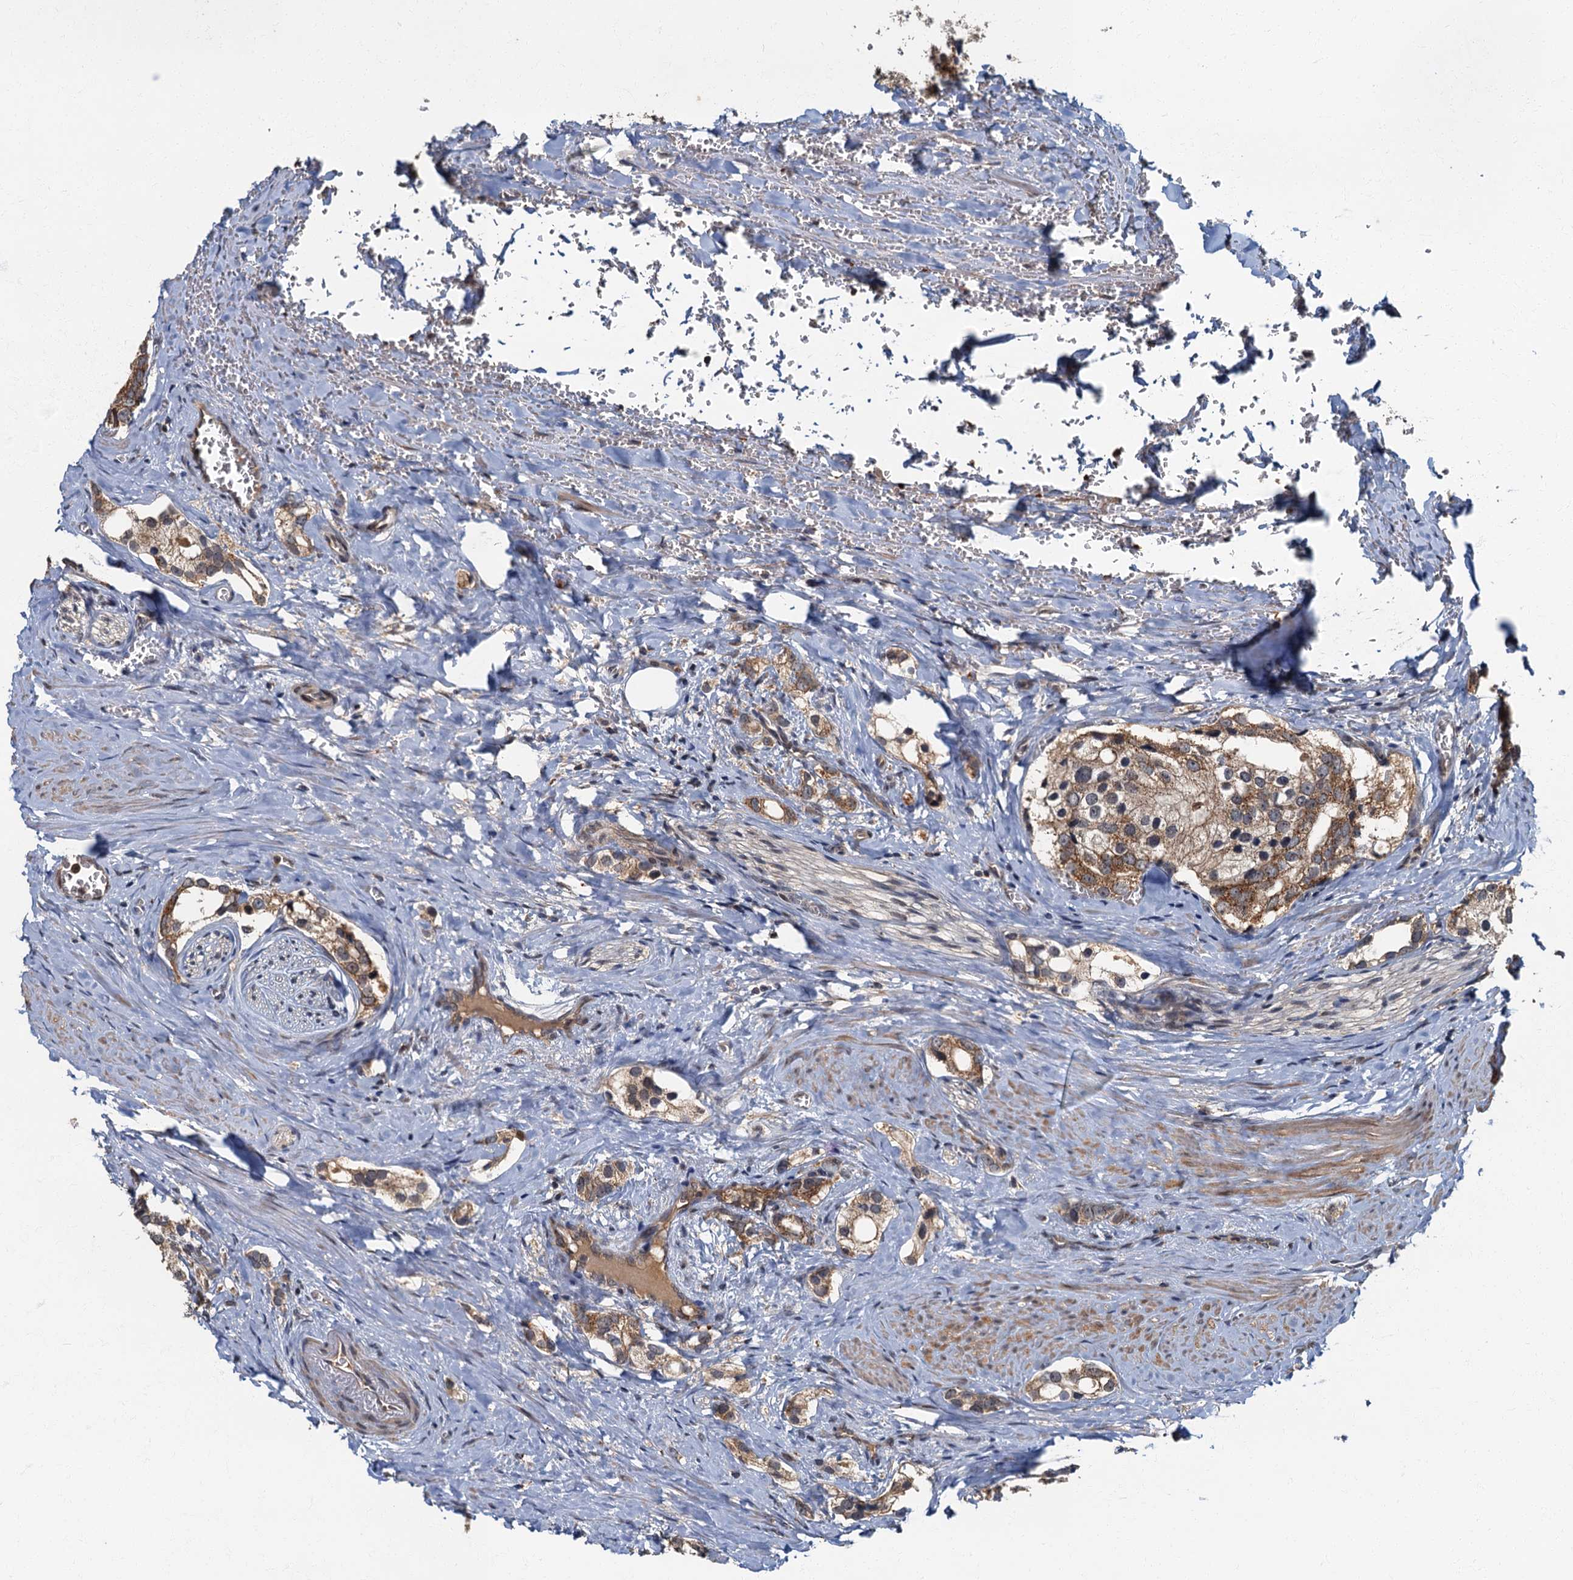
{"staining": {"intensity": "moderate", "quantity": ">75%", "location": "cytoplasmic/membranous"}, "tissue": "prostate cancer", "cell_type": "Tumor cells", "image_type": "cancer", "snomed": [{"axis": "morphology", "description": "Adenocarcinoma, High grade"}, {"axis": "topography", "description": "Prostate"}], "caption": "A photomicrograph of human prostate adenocarcinoma (high-grade) stained for a protein reveals moderate cytoplasmic/membranous brown staining in tumor cells. (DAB (3,3'-diaminobenzidine) IHC, brown staining for protein, blue staining for nuclei).", "gene": "WDCP", "patient": {"sex": "male", "age": 66}}